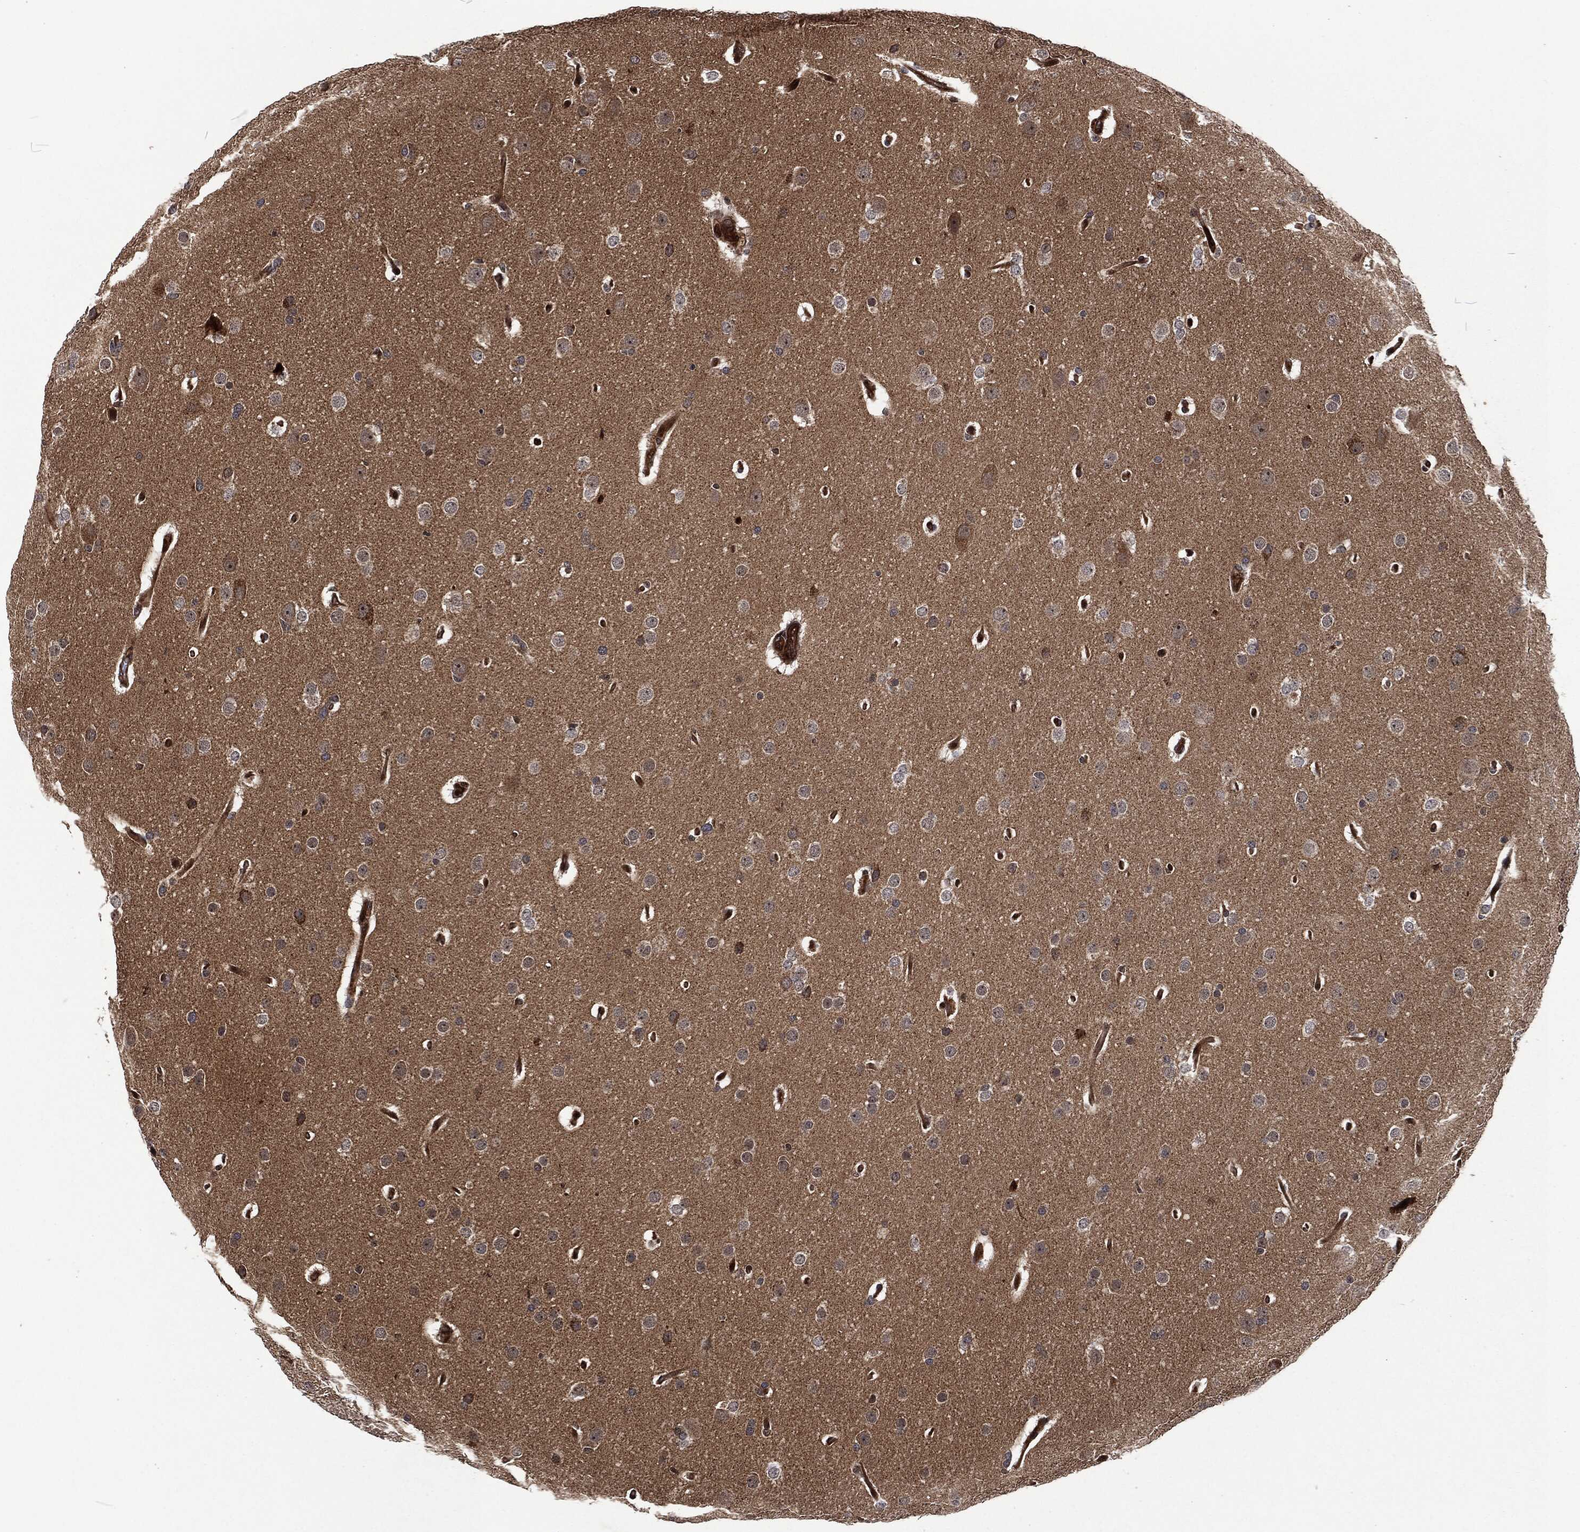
{"staining": {"intensity": "negative", "quantity": "none", "location": "none"}, "tissue": "glioma", "cell_type": "Tumor cells", "image_type": "cancer", "snomed": [{"axis": "morphology", "description": "Glioma, malignant, Low grade"}, {"axis": "topography", "description": "Brain"}], "caption": "A histopathology image of glioma stained for a protein demonstrates no brown staining in tumor cells. The staining is performed using DAB (3,3'-diaminobenzidine) brown chromogen with nuclei counter-stained in using hematoxylin.", "gene": "CMPK2", "patient": {"sex": "female", "age": 37}}